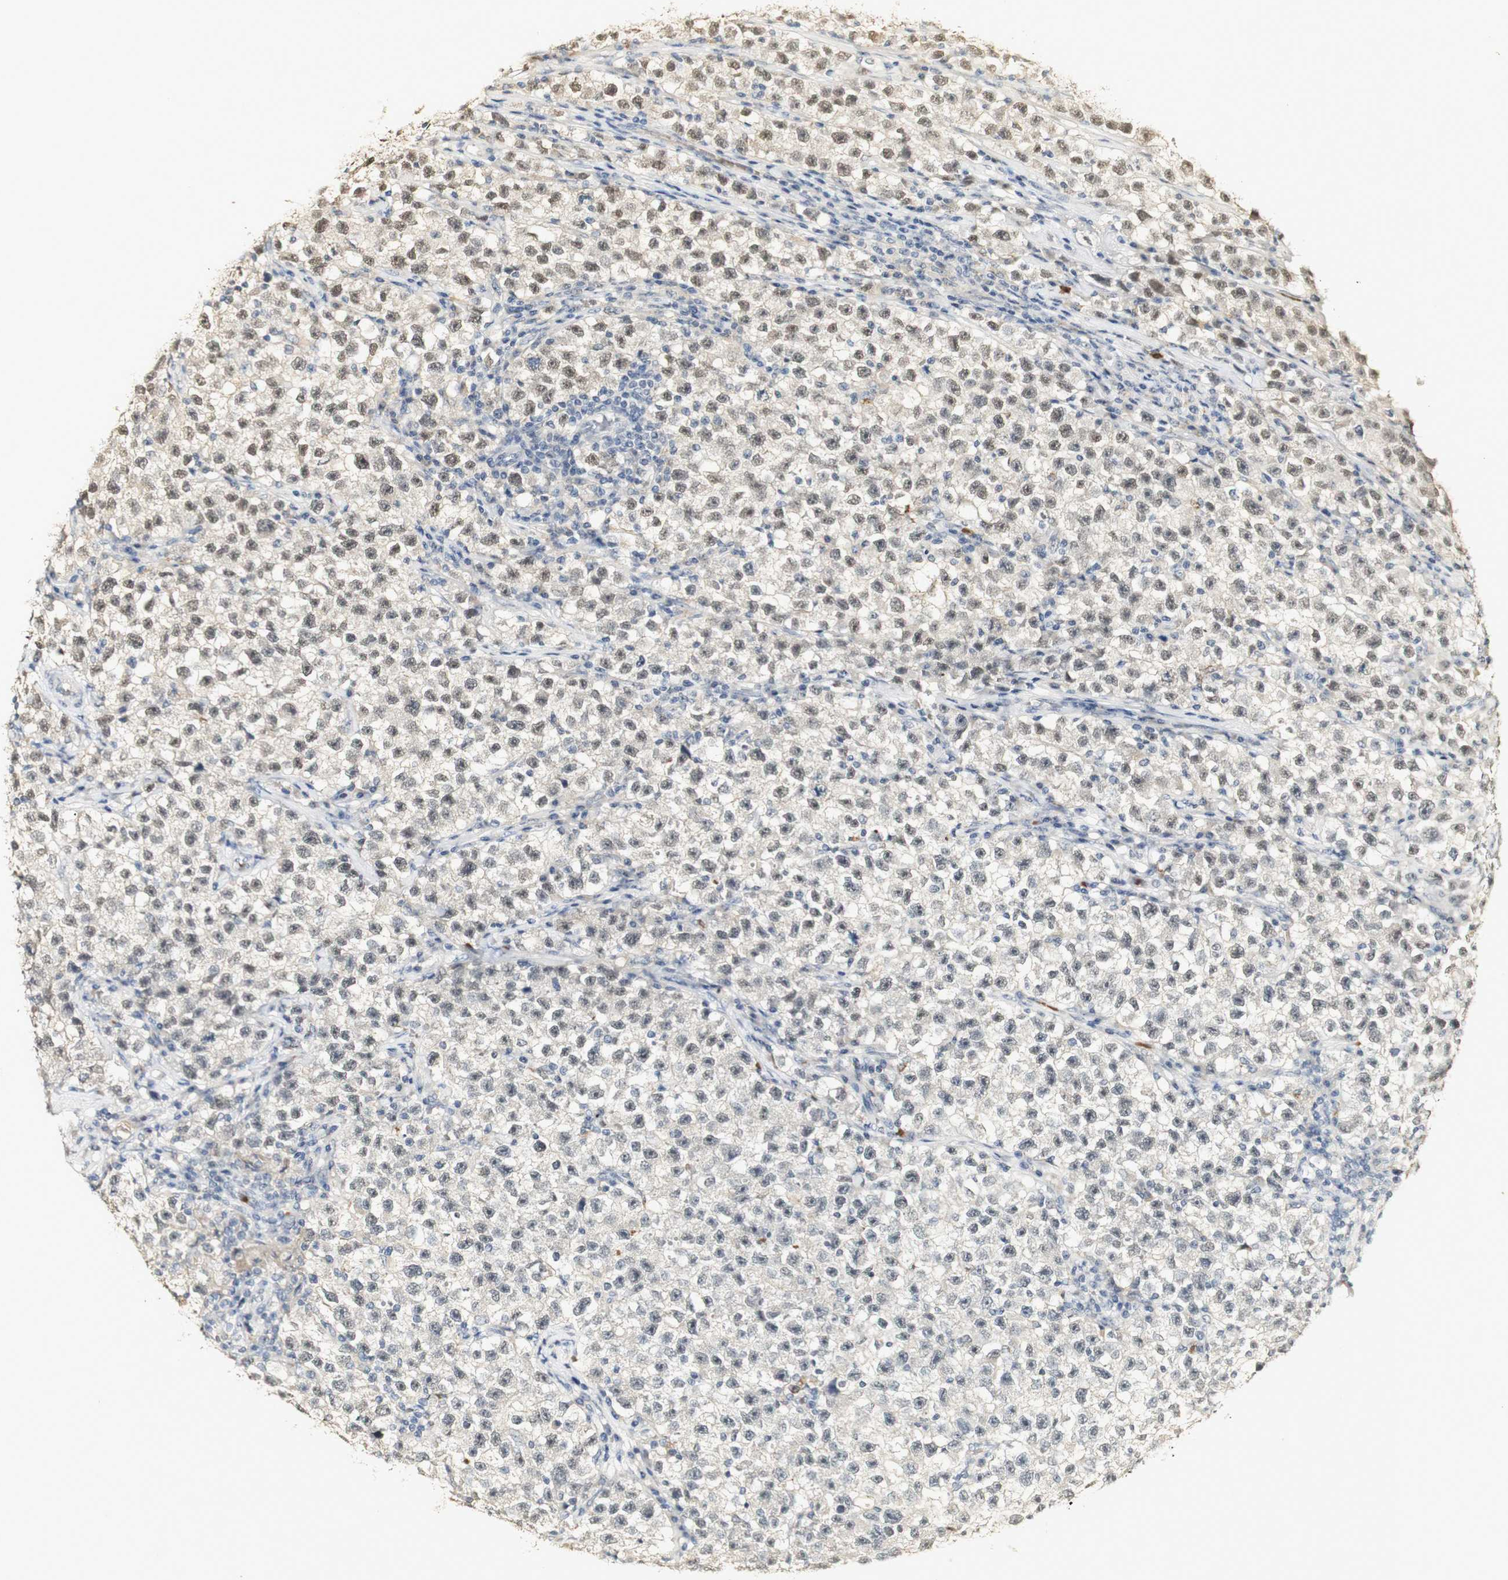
{"staining": {"intensity": "weak", "quantity": "25%-75%", "location": "nuclear"}, "tissue": "testis cancer", "cell_type": "Tumor cells", "image_type": "cancer", "snomed": [{"axis": "morphology", "description": "Seminoma, NOS"}, {"axis": "topography", "description": "Testis"}], "caption": "A micrograph showing weak nuclear positivity in about 25%-75% of tumor cells in testis cancer, as visualized by brown immunohistochemical staining.", "gene": "SYT7", "patient": {"sex": "male", "age": 22}}